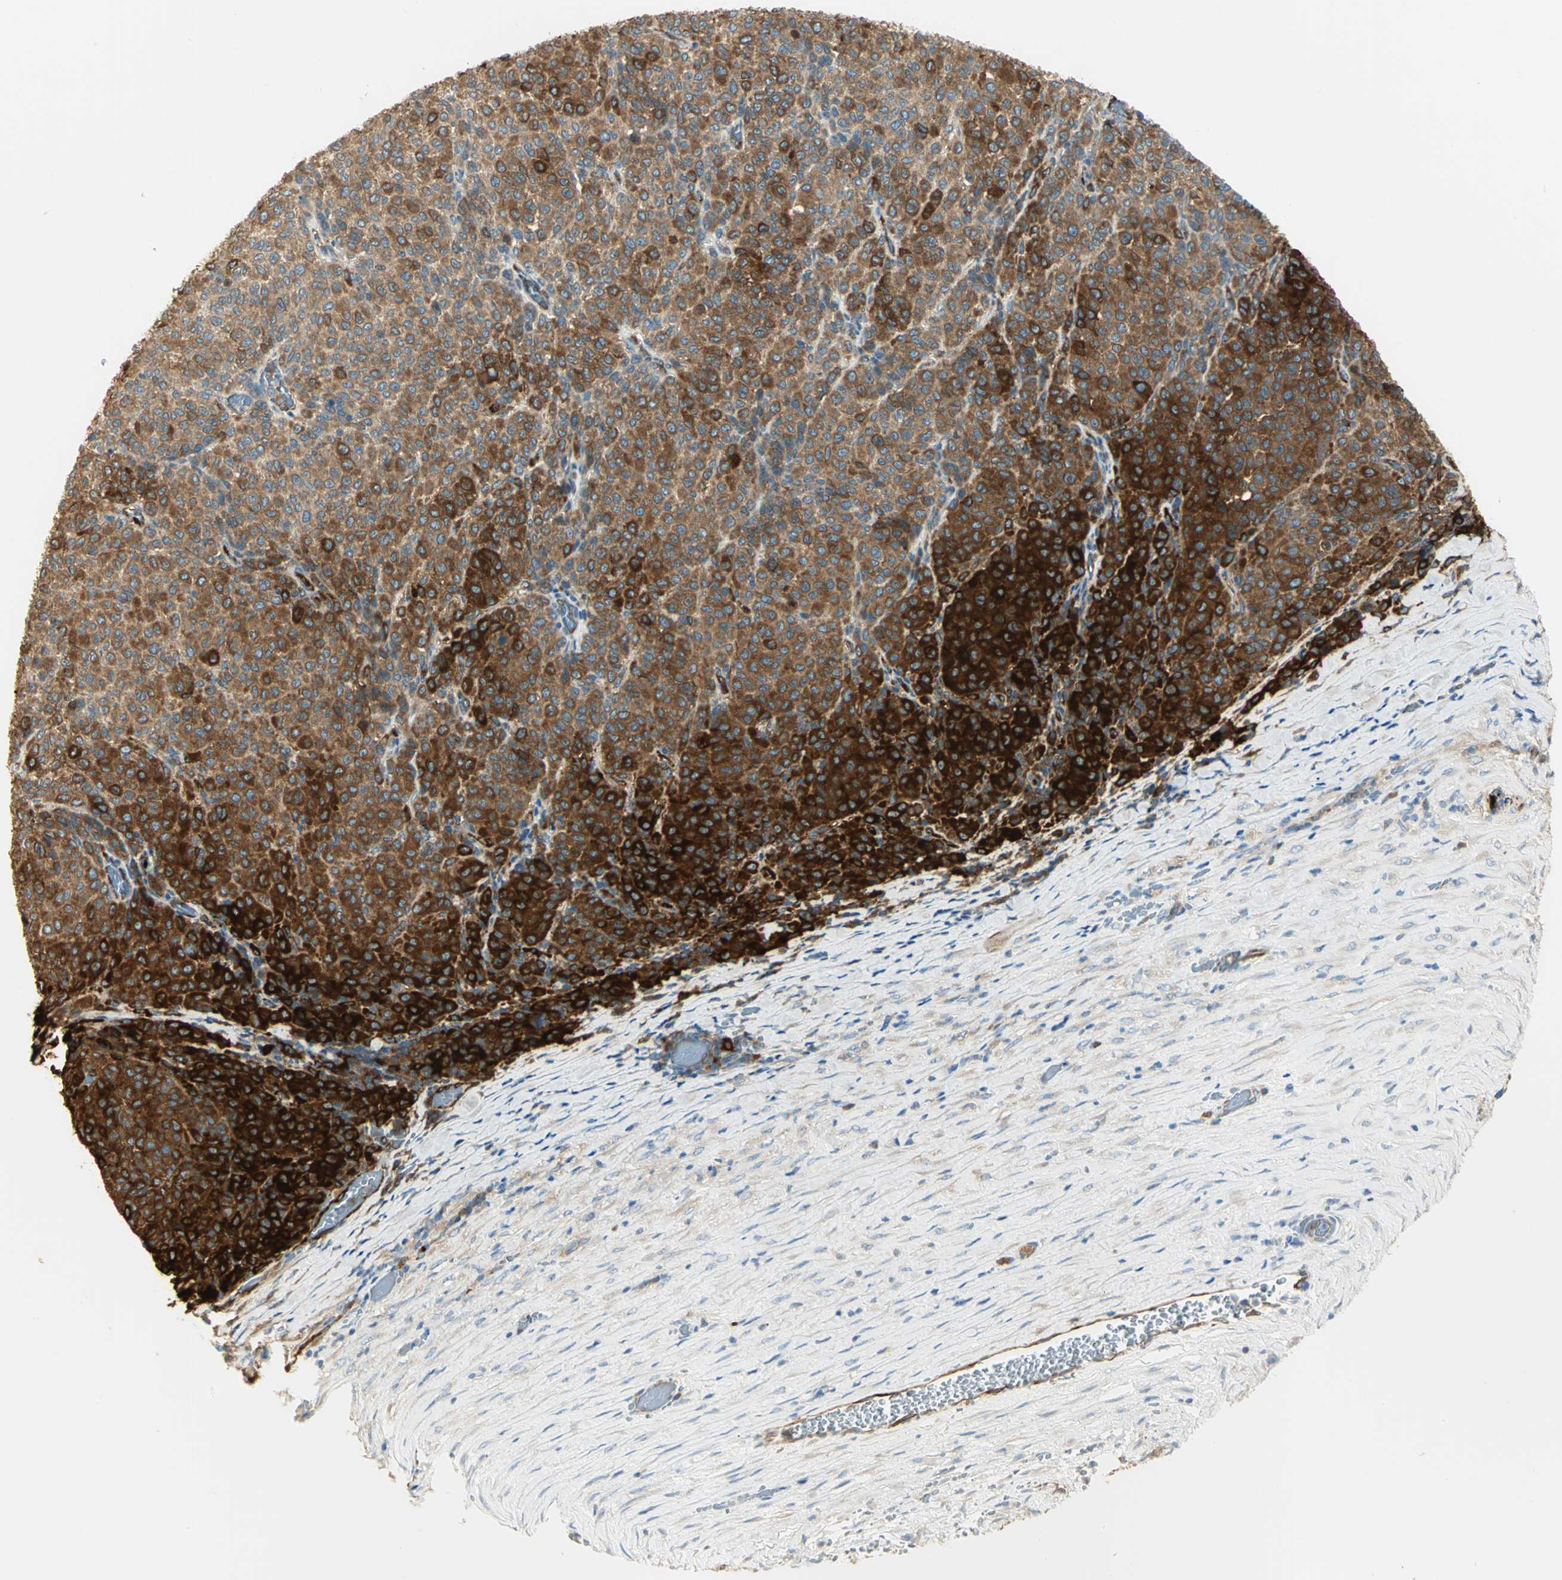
{"staining": {"intensity": "strong", "quantity": ">75%", "location": "cytoplasmic/membranous"}, "tissue": "melanoma", "cell_type": "Tumor cells", "image_type": "cancer", "snomed": [{"axis": "morphology", "description": "Malignant melanoma, Metastatic site"}, {"axis": "topography", "description": "Pancreas"}], "caption": "Melanoma stained for a protein reveals strong cytoplasmic/membranous positivity in tumor cells. (DAB = brown stain, brightfield microscopy at high magnification).", "gene": "WARS1", "patient": {"sex": "female", "age": 30}}